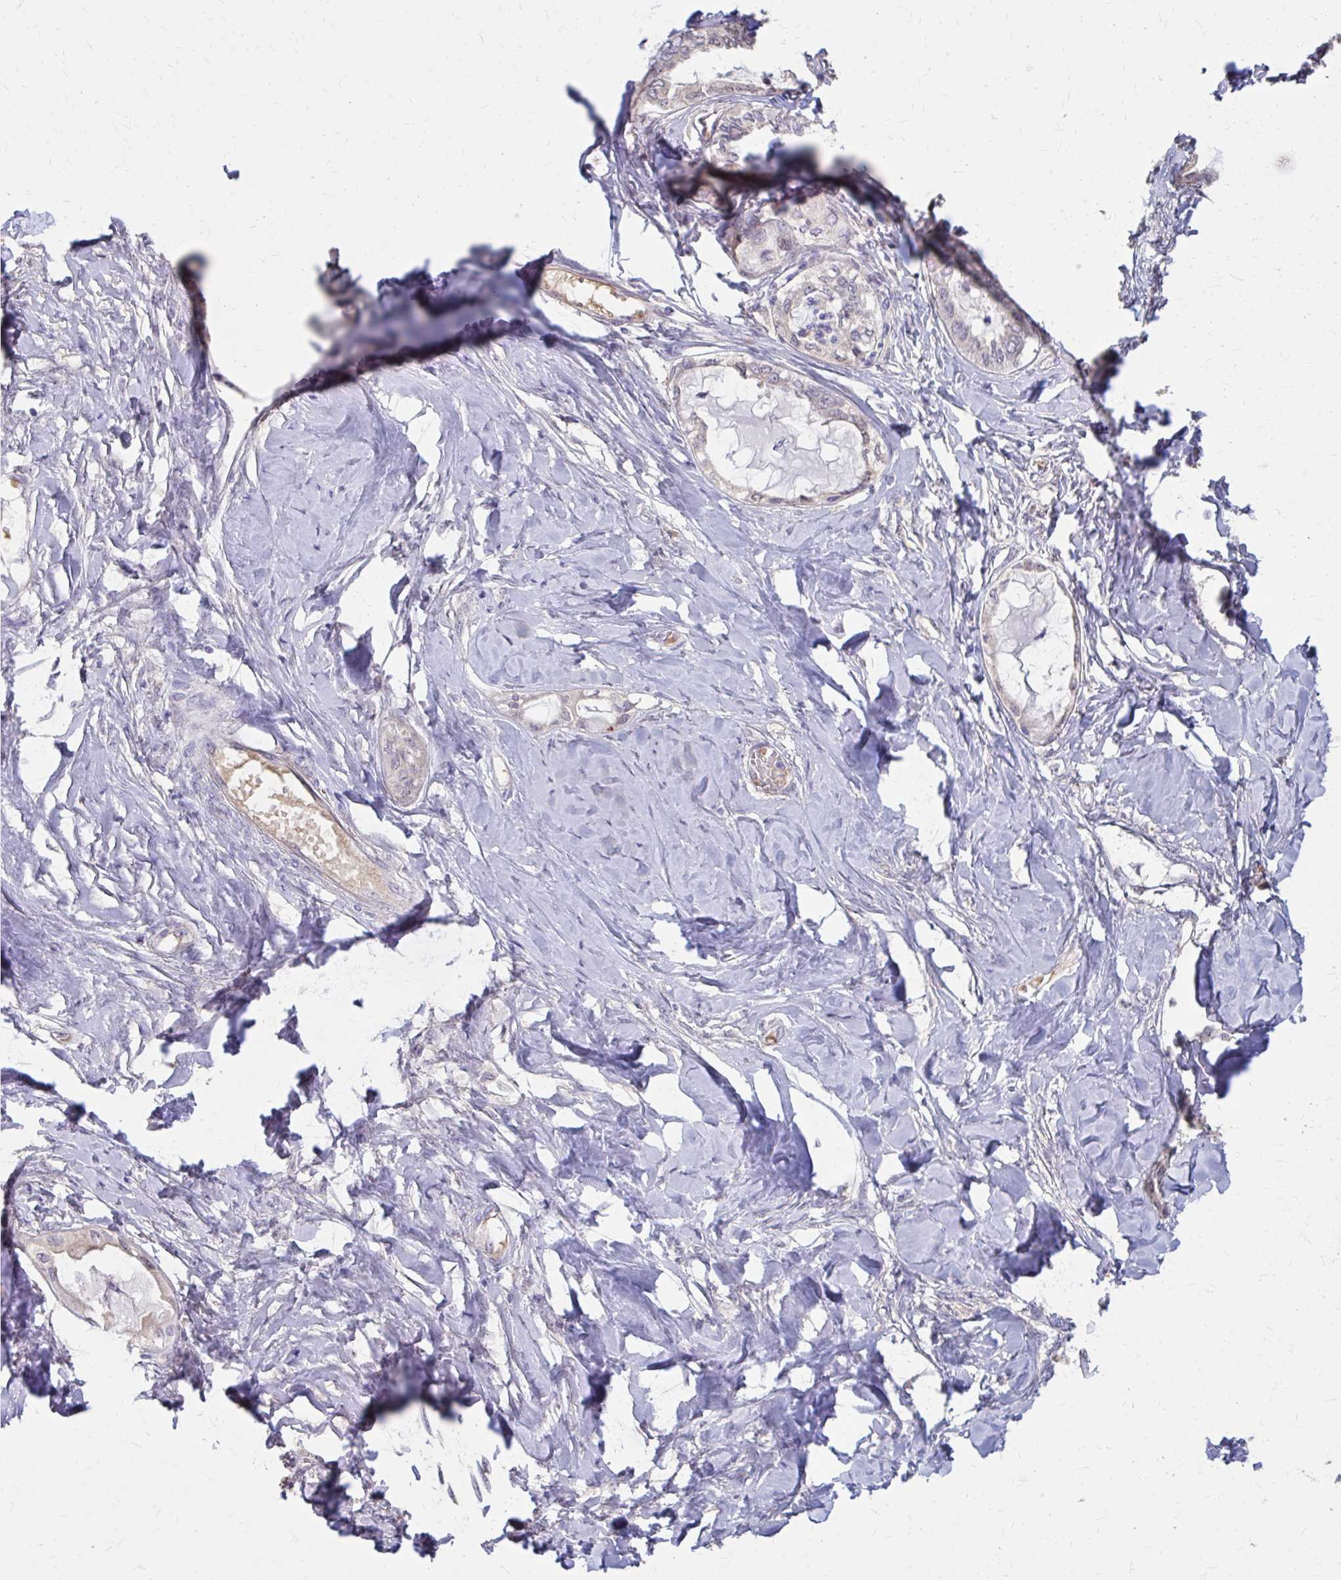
{"staining": {"intensity": "negative", "quantity": "none", "location": "none"}, "tissue": "ovarian cancer", "cell_type": "Tumor cells", "image_type": "cancer", "snomed": [{"axis": "morphology", "description": "Carcinoma, endometroid"}, {"axis": "topography", "description": "Ovary"}], "caption": "This micrograph is of ovarian endometroid carcinoma stained with immunohistochemistry to label a protein in brown with the nuclei are counter-stained blue. There is no expression in tumor cells.", "gene": "IFI44L", "patient": {"sex": "female", "age": 70}}